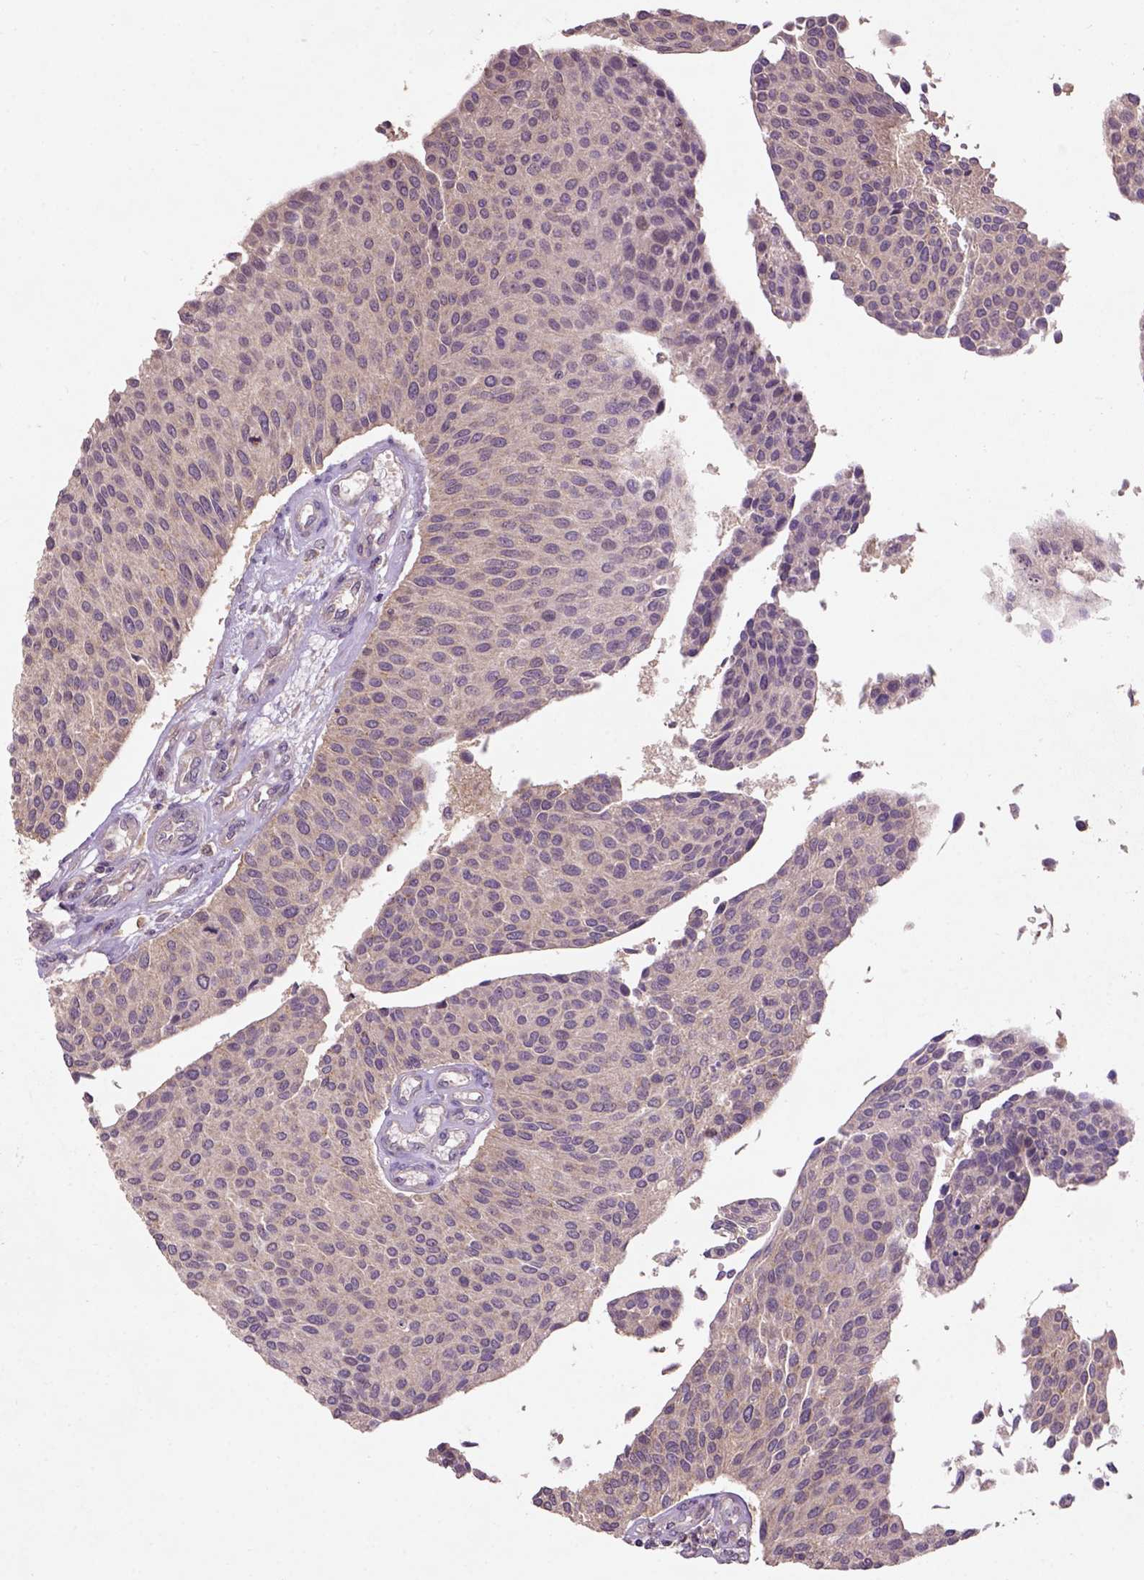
{"staining": {"intensity": "negative", "quantity": "none", "location": "none"}, "tissue": "urothelial cancer", "cell_type": "Tumor cells", "image_type": "cancer", "snomed": [{"axis": "morphology", "description": "Urothelial carcinoma, NOS"}, {"axis": "topography", "description": "Urinary bladder"}], "caption": "Urothelial cancer stained for a protein using immunohistochemistry (IHC) demonstrates no expression tumor cells.", "gene": "KBTBD8", "patient": {"sex": "male", "age": 55}}